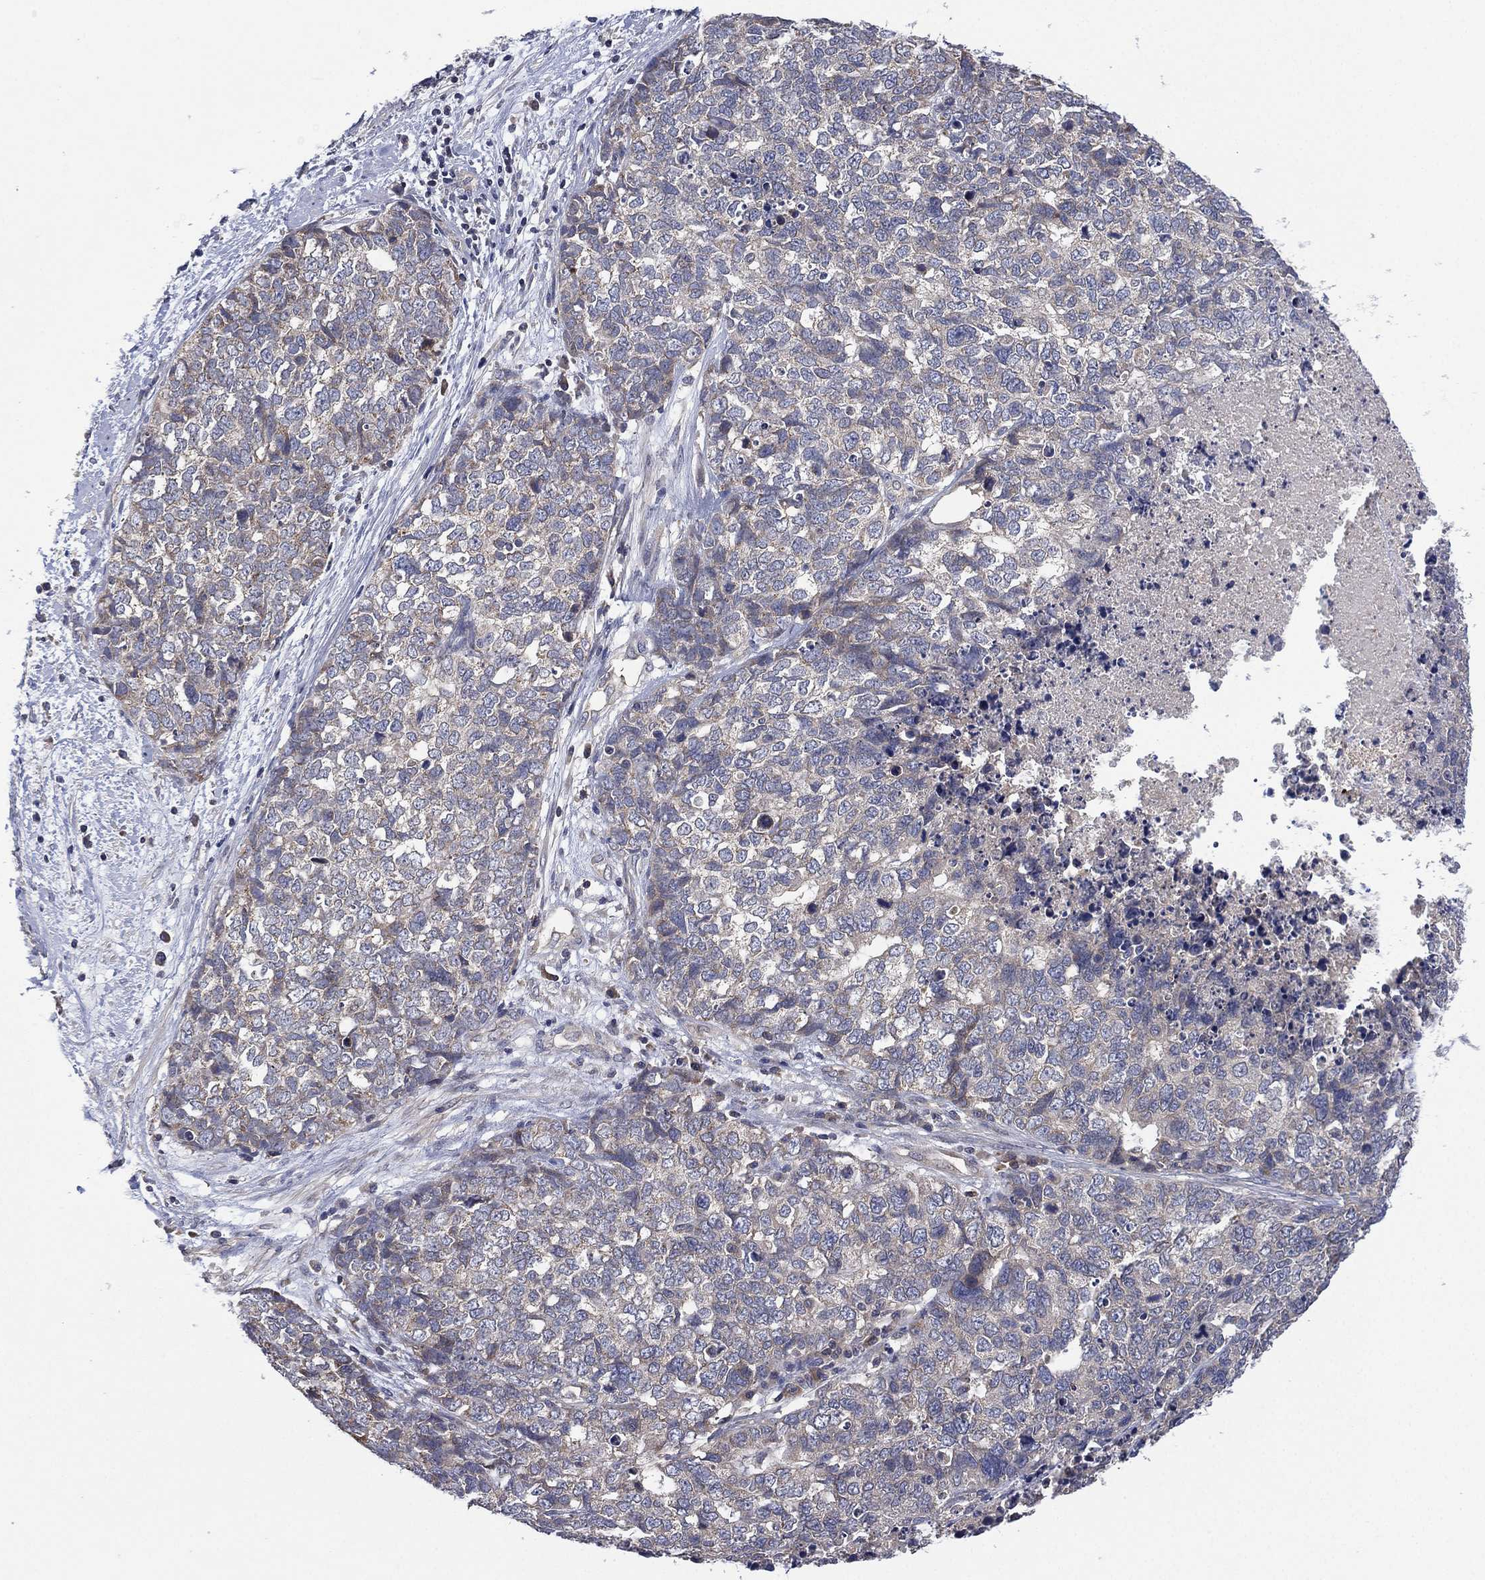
{"staining": {"intensity": "negative", "quantity": "none", "location": "none"}, "tissue": "cervical cancer", "cell_type": "Tumor cells", "image_type": "cancer", "snomed": [{"axis": "morphology", "description": "Squamous cell carcinoma, NOS"}, {"axis": "topography", "description": "Cervix"}], "caption": "IHC of human squamous cell carcinoma (cervical) demonstrates no expression in tumor cells.", "gene": "MPP7", "patient": {"sex": "female", "age": 63}}